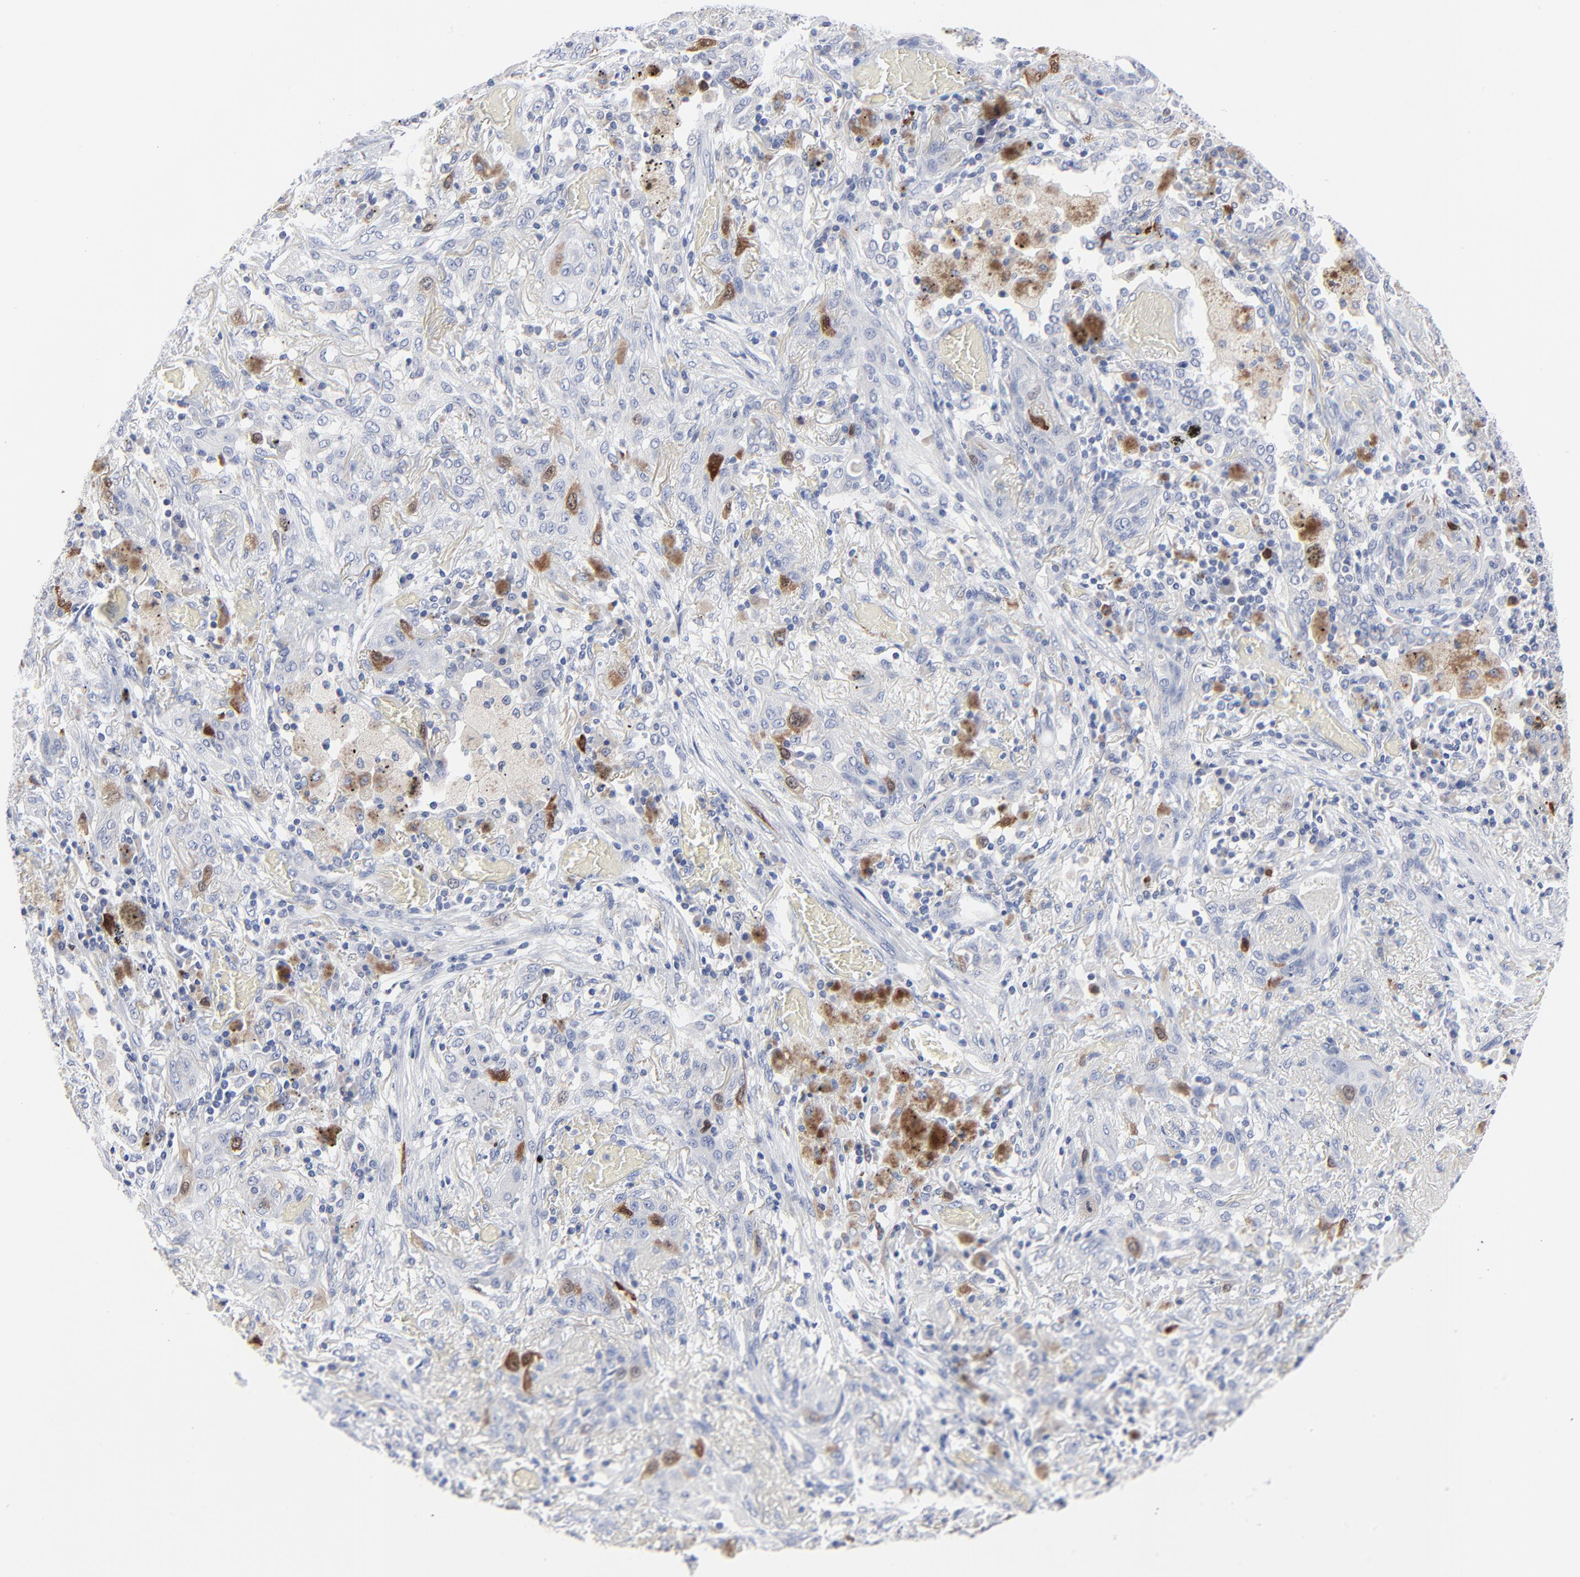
{"staining": {"intensity": "moderate", "quantity": "<25%", "location": "cytoplasmic/membranous,nuclear"}, "tissue": "lung cancer", "cell_type": "Tumor cells", "image_type": "cancer", "snomed": [{"axis": "morphology", "description": "Squamous cell carcinoma, NOS"}, {"axis": "topography", "description": "Lung"}], "caption": "Lung cancer stained with a protein marker demonstrates moderate staining in tumor cells.", "gene": "CDK1", "patient": {"sex": "female", "age": 47}}